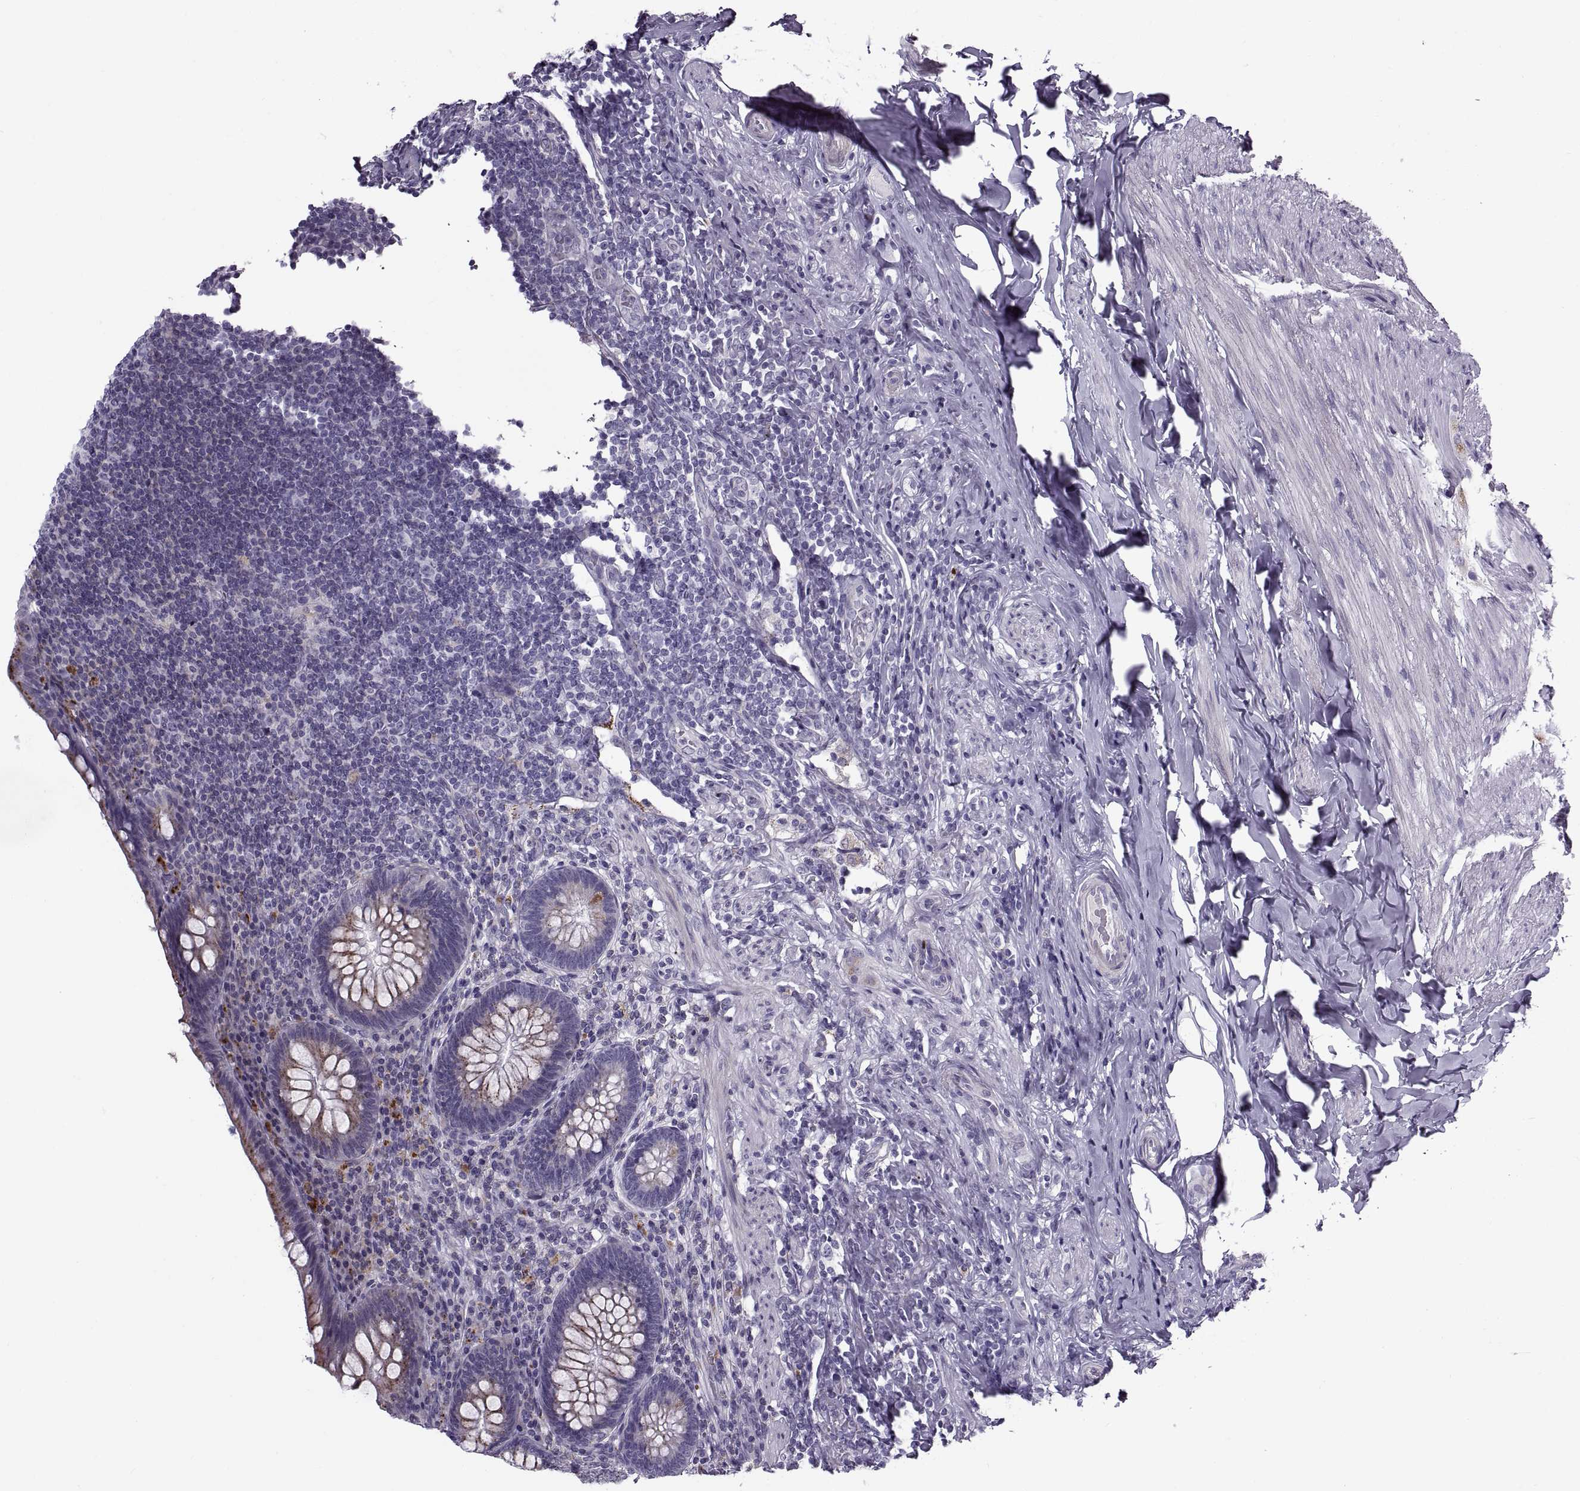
{"staining": {"intensity": "moderate", "quantity": "25%-75%", "location": "cytoplasmic/membranous"}, "tissue": "appendix", "cell_type": "Glandular cells", "image_type": "normal", "snomed": [{"axis": "morphology", "description": "Normal tissue, NOS"}, {"axis": "topography", "description": "Appendix"}], "caption": "A brown stain shows moderate cytoplasmic/membranous positivity of a protein in glandular cells of benign appendix.", "gene": "CALCR", "patient": {"sex": "male", "age": 47}}